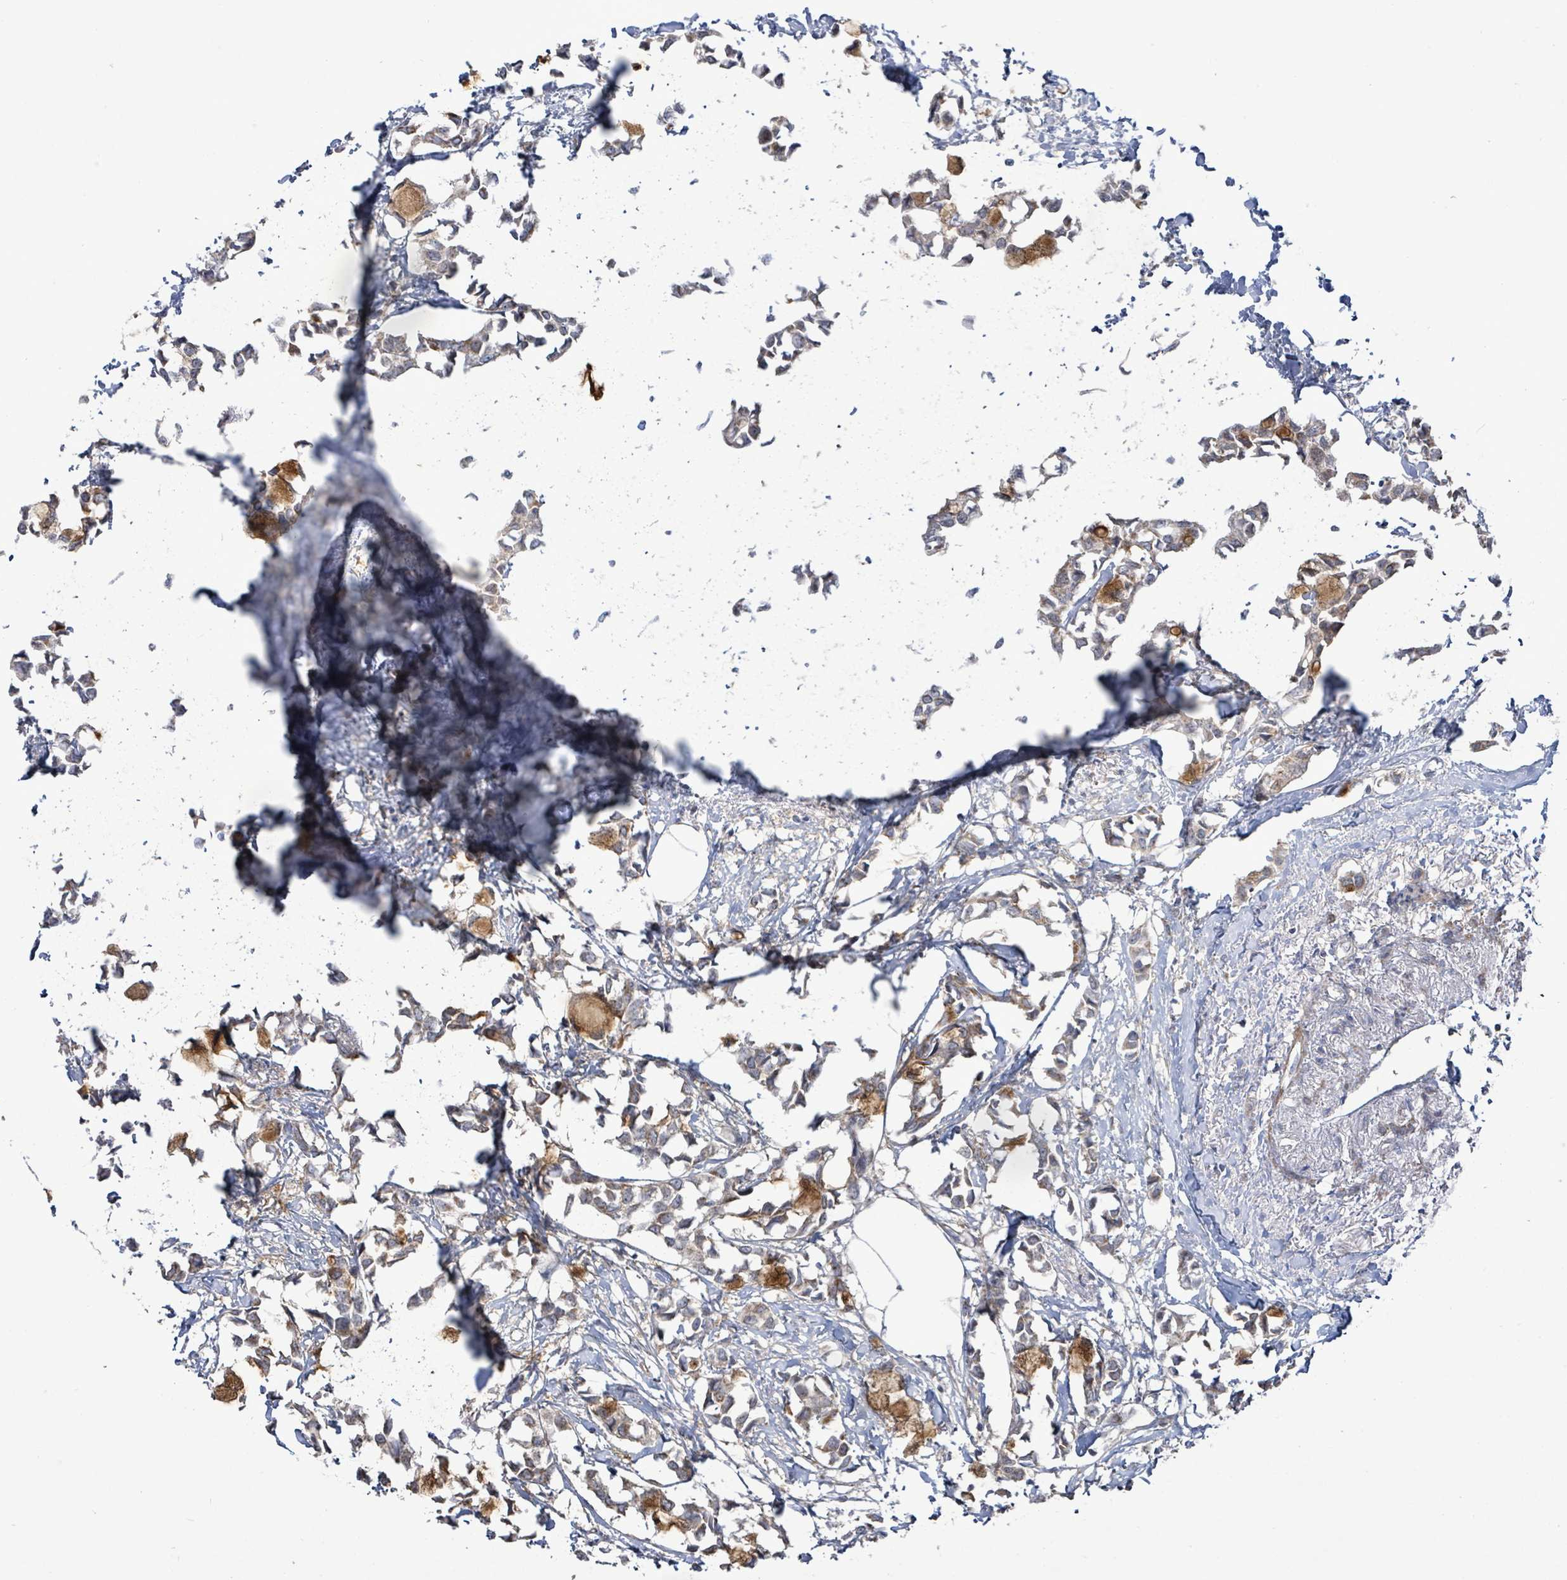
{"staining": {"intensity": "weak", "quantity": "25%-75%", "location": "cytoplasmic/membranous"}, "tissue": "breast cancer", "cell_type": "Tumor cells", "image_type": "cancer", "snomed": [{"axis": "morphology", "description": "Duct carcinoma"}, {"axis": "topography", "description": "Breast"}], "caption": "This is a histology image of IHC staining of breast cancer, which shows weak positivity in the cytoplasmic/membranous of tumor cells.", "gene": "KBTBD11", "patient": {"sex": "female", "age": 73}}